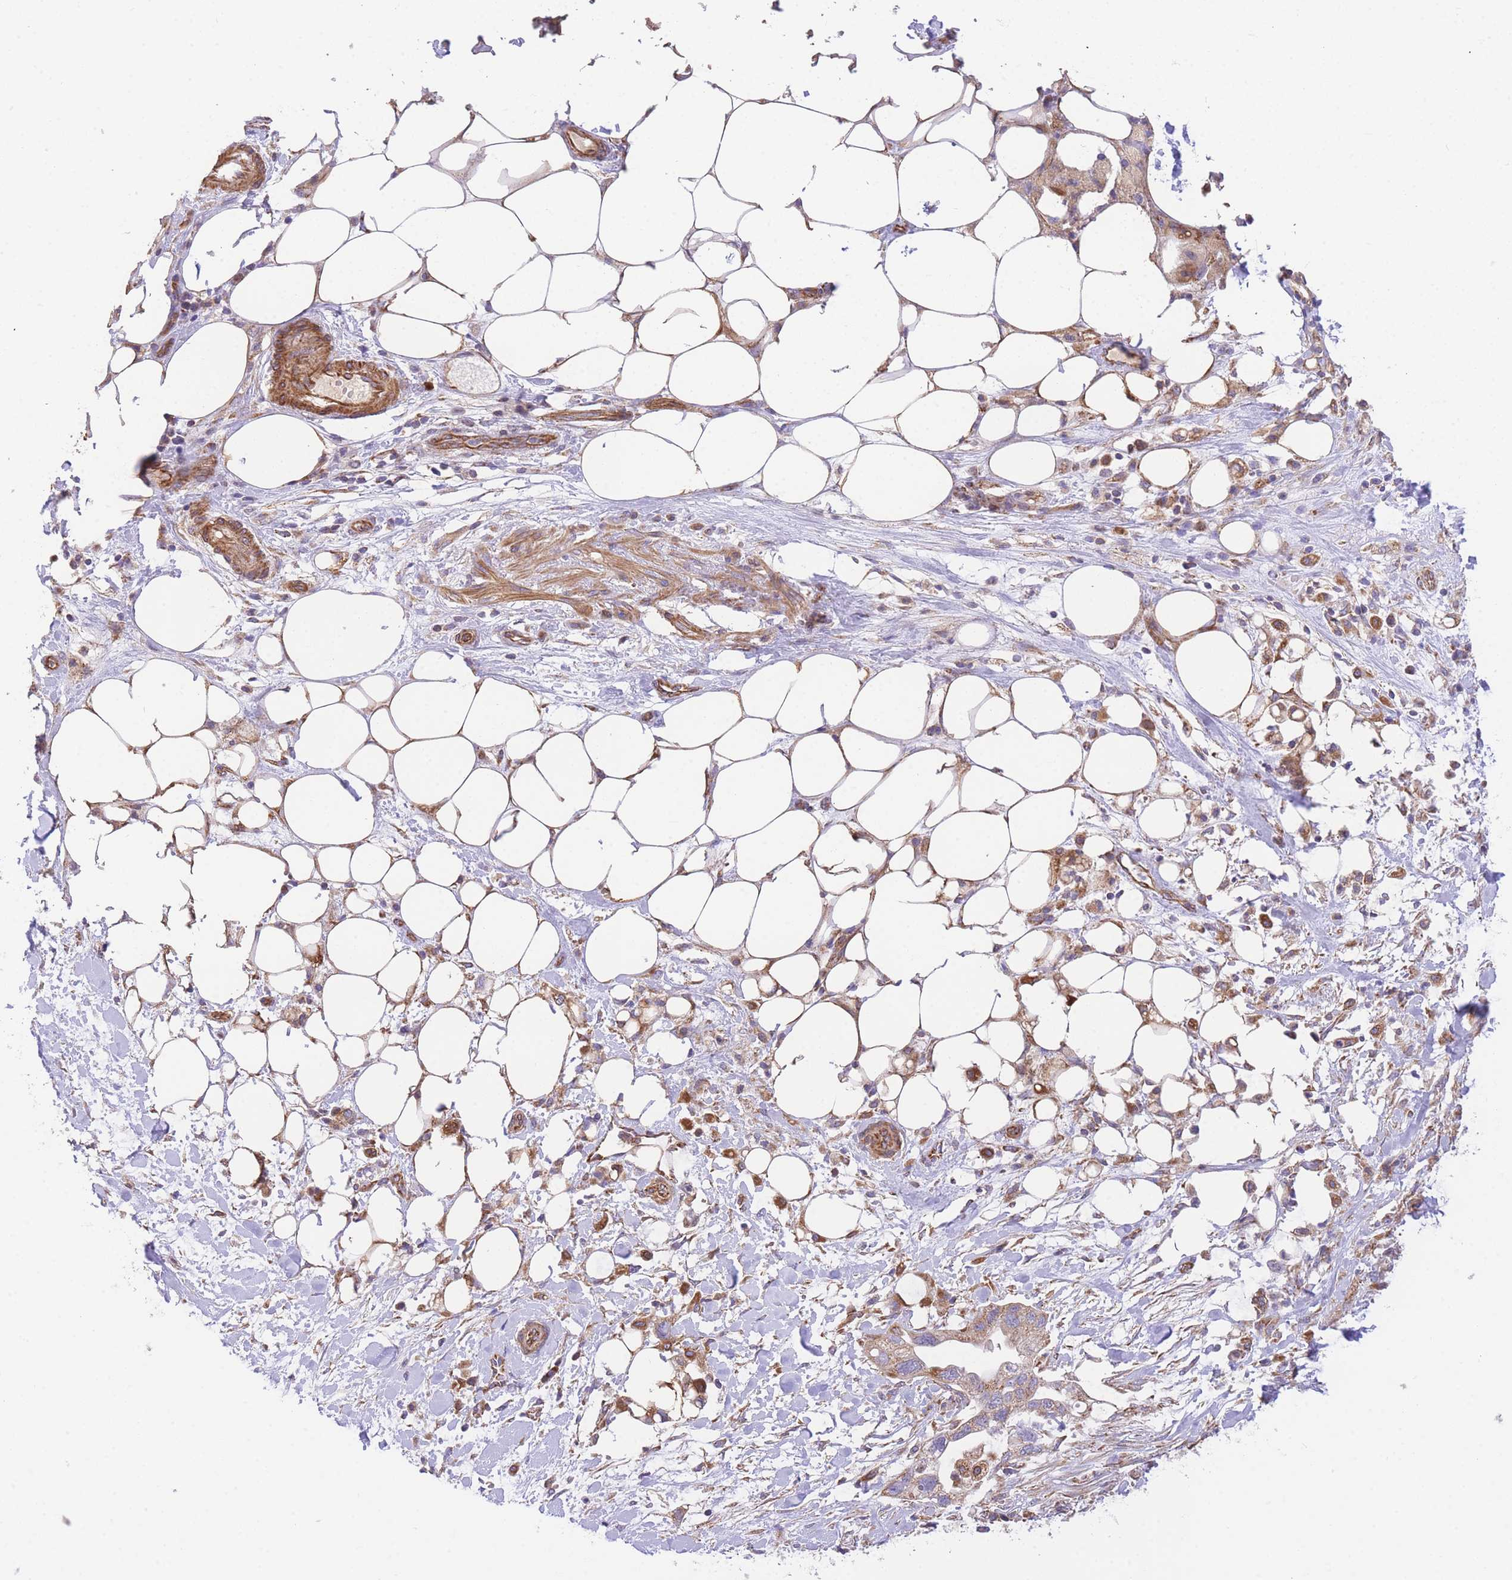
{"staining": {"intensity": "moderate", "quantity": ">75%", "location": "cytoplasmic/membranous"}, "tissue": "pancreatic cancer", "cell_type": "Tumor cells", "image_type": "cancer", "snomed": [{"axis": "morphology", "description": "Adenocarcinoma, NOS"}, {"axis": "topography", "description": "Pancreas"}], "caption": "This image shows immunohistochemistry staining of adenocarcinoma (pancreatic), with medium moderate cytoplasmic/membranous positivity in about >75% of tumor cells.", "gene": "MTRES1", "patient": {"sex": "male", "age": 44}}